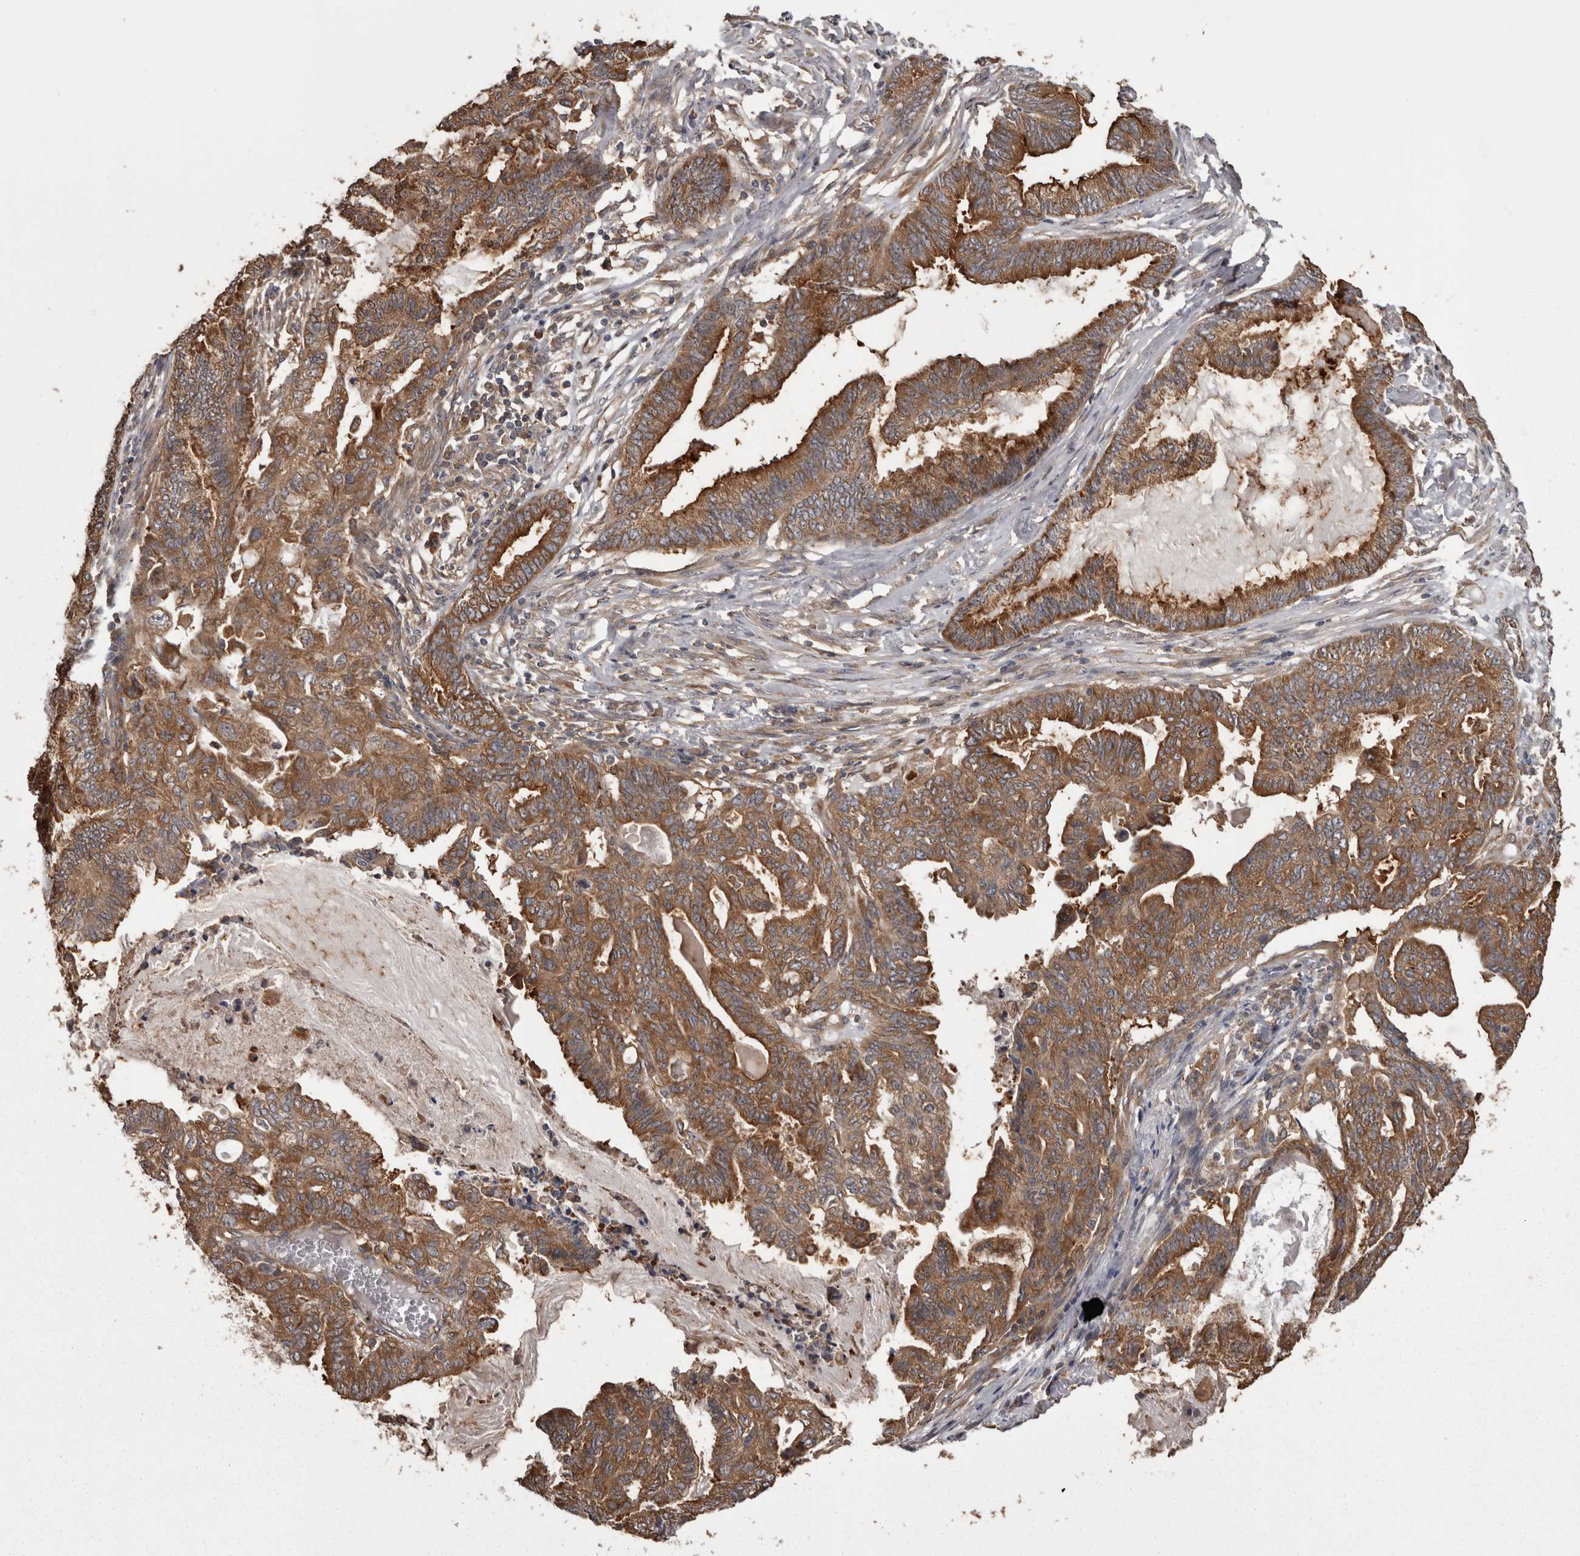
{"staining": {"intensity": "strong", "quantity": ">75%", "location": "cytoplasmic/membranous"}, "tissue": "endometrial cancer", "cell_type": "Tumor cells", "image_type": "cancer", "snomed": [{"axis": "morphology", "description": "Adenocarcinoma, NOS"}, {"axis": "topography", "description": "Endometrium"}], "caption": "The image exhibits a brown stain indicating the presence of a protein in the cytoplasmic/membranous of tumor cells in endometrial cancer.", "gene": "DARS1", "patient": {"sex": "female", "age": 86}}